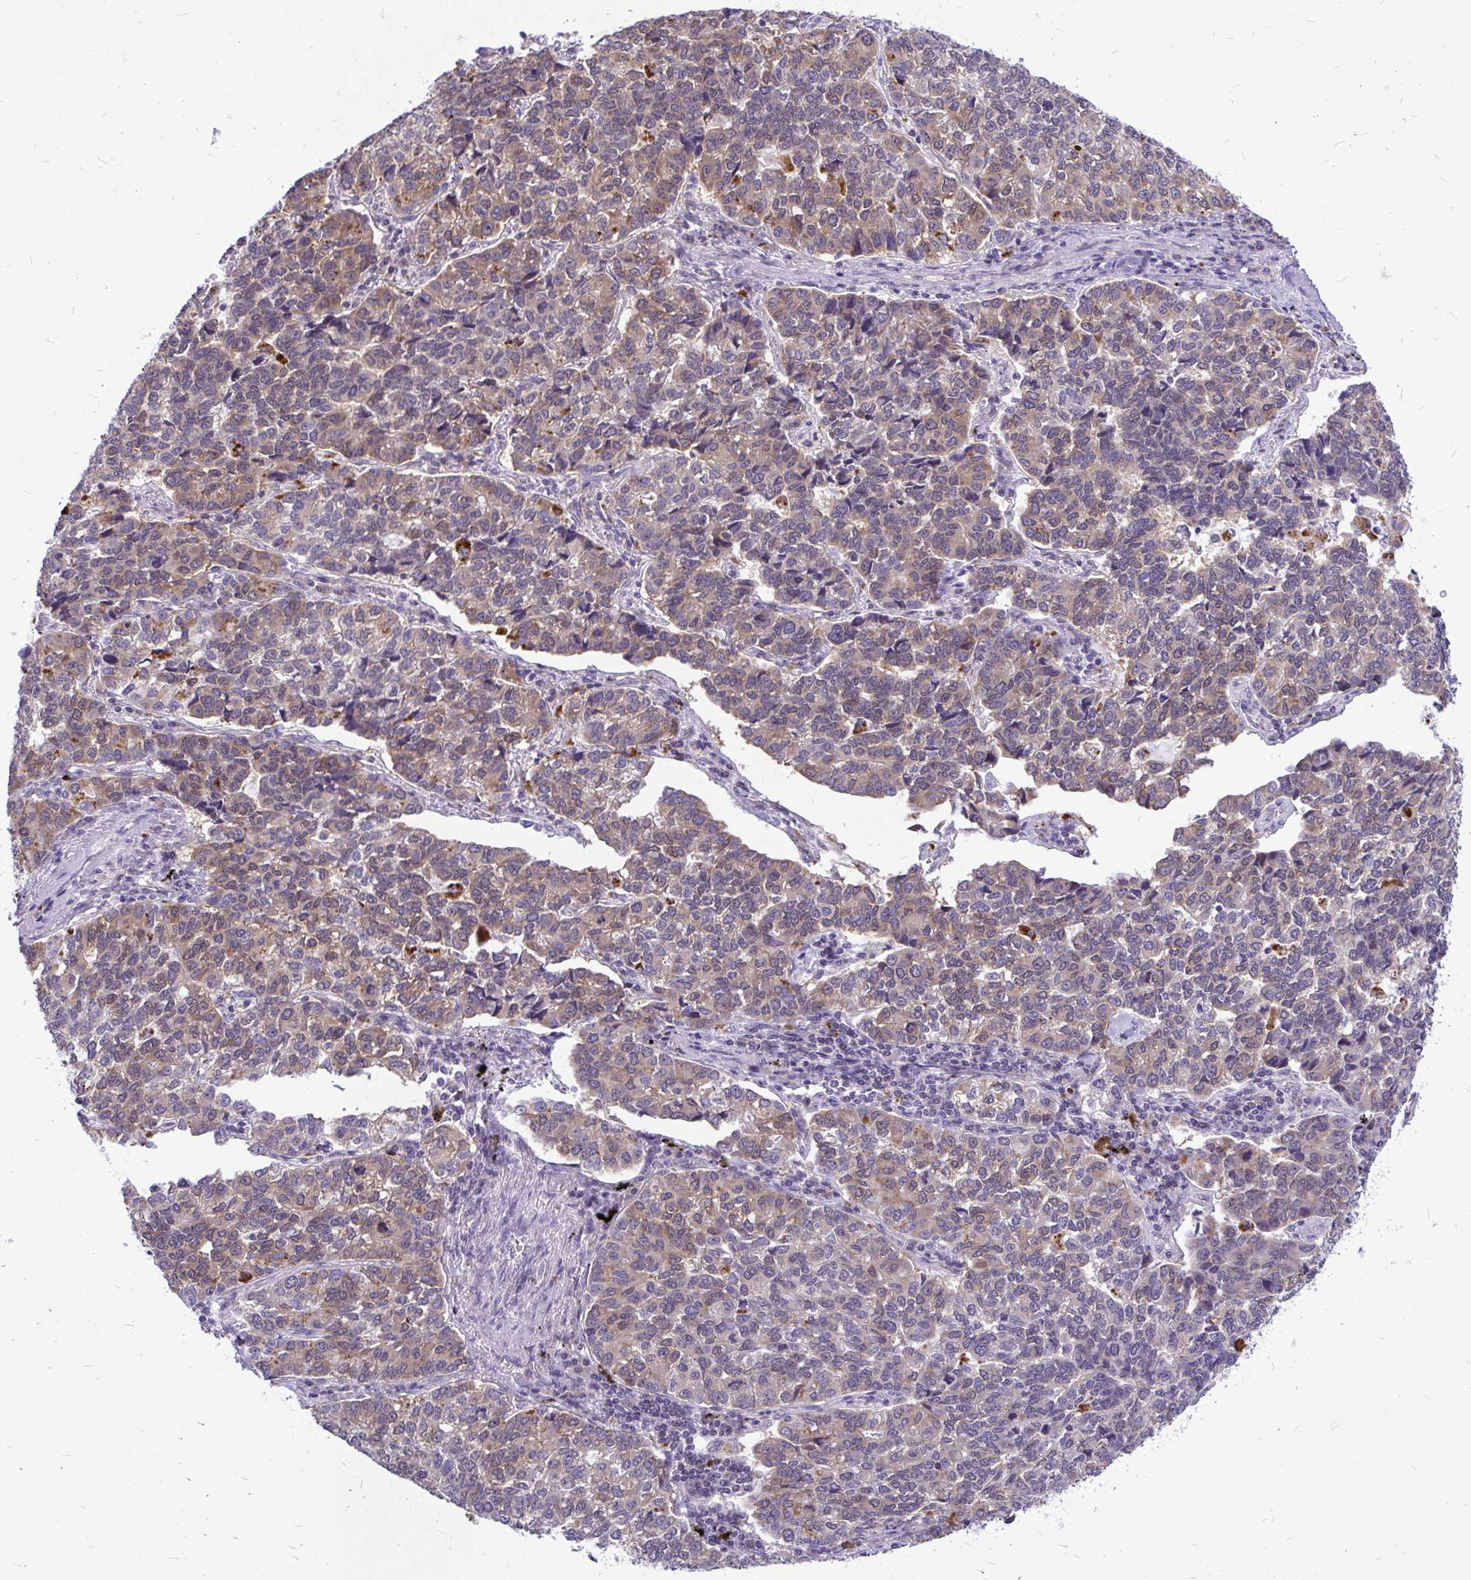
{"staining": {"intensity": "weak", "quantity": ">75%", "location": "cytoplasmic/membranous"}, "tissue": "lung cancer", "cell_type": "Tumor cells", "image_type": "cancer", "snomed": [{"axis": "morphology", "description": "Adenocarcinoma, NOS"}, {"axis": "topography", "description": "Lymph node"}, {"axis": "topography", "description": "Lung"}], "caption": "A histopathology image showing weak cytoplasmic/membranous expression in about >75% of tumor cells in lung cancer, as visualized by brown immunohistochemical staining.", "gene": "ZSCAN25", "patient": {"sex": "male", "age": 66}}